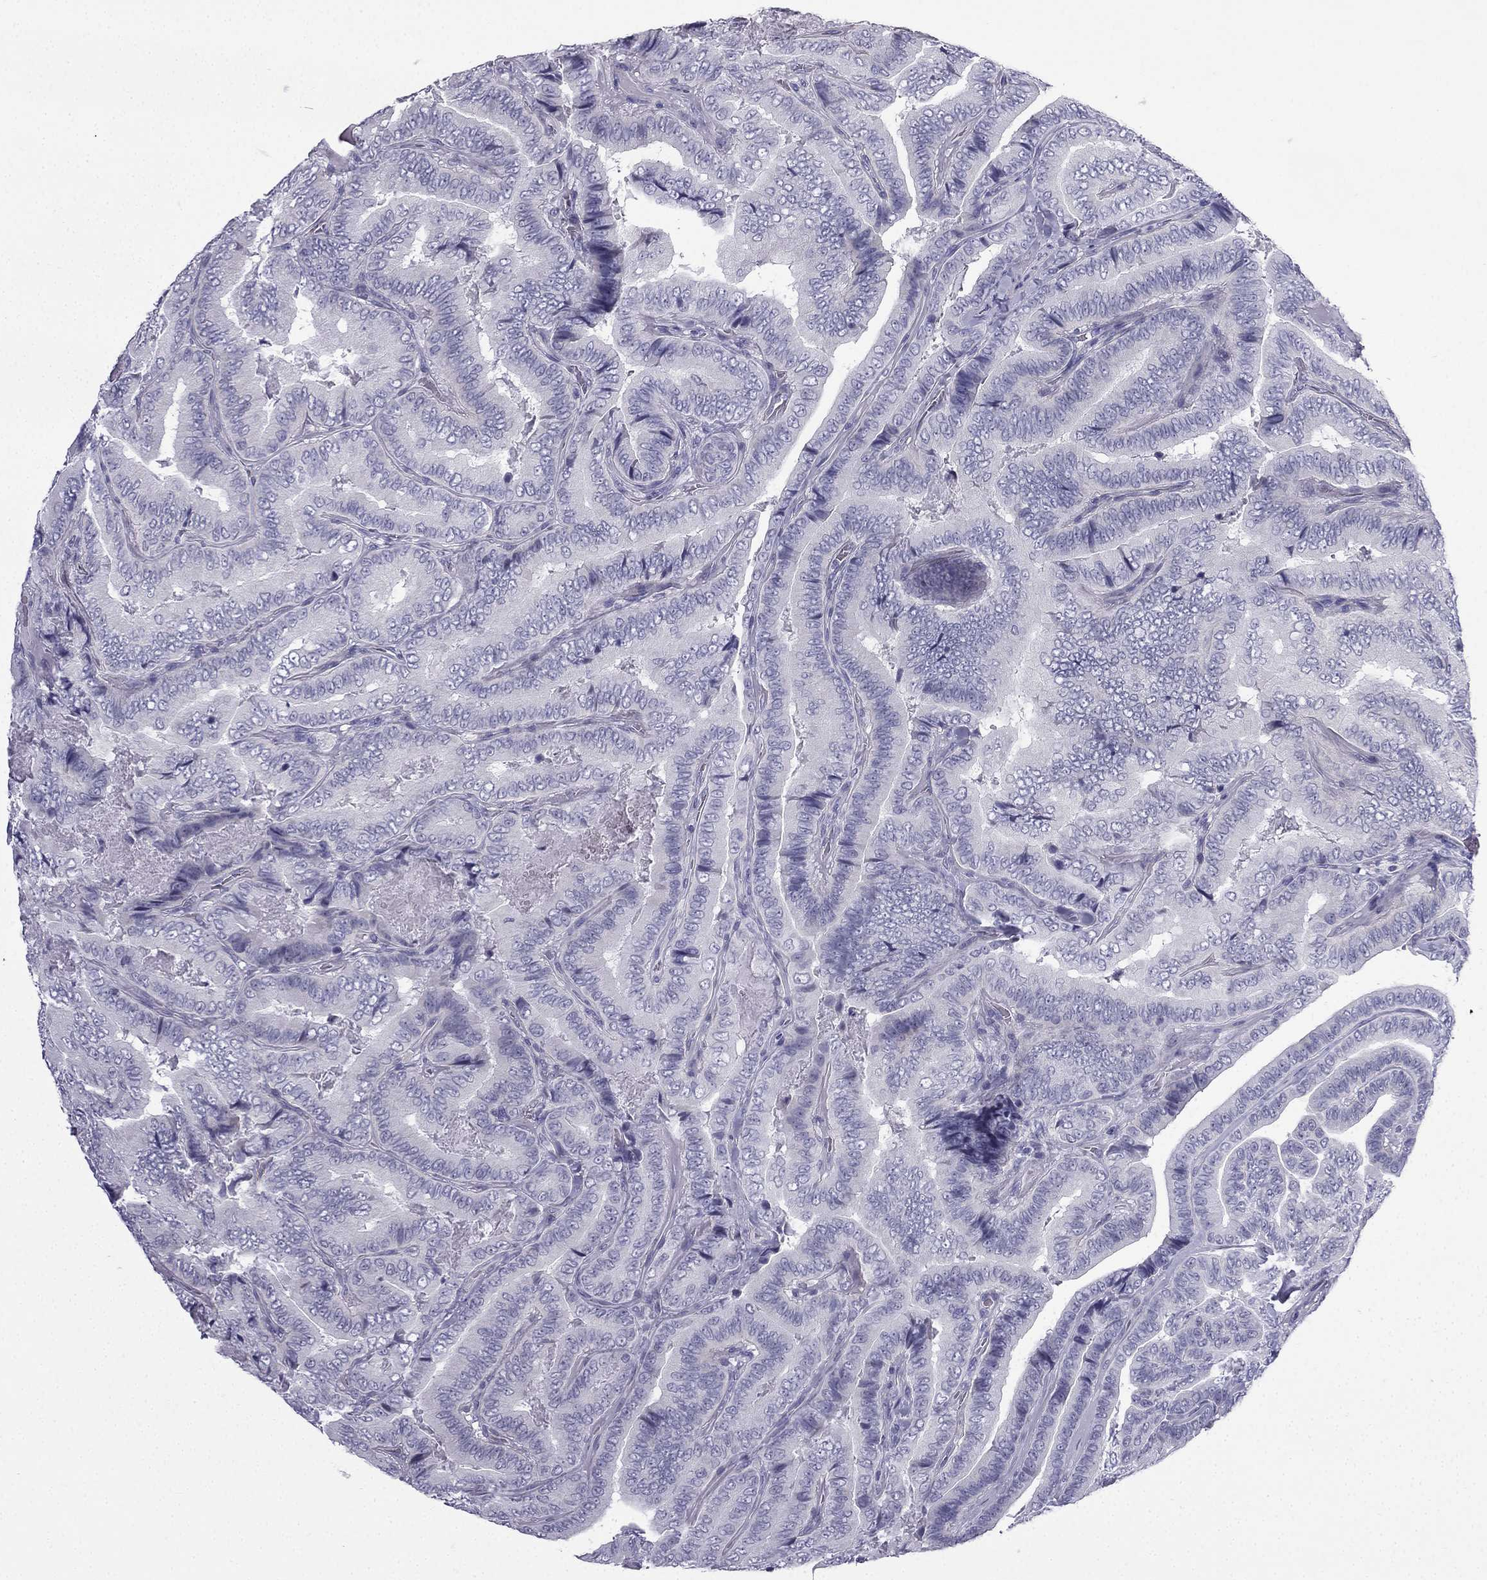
{"staining": {"intensity": "negative", "quantity": "none", "location": "none"}, "tissue": "thyroid cancer", "cell_type": "Tumor cells", "image_type": "cancer", "snomed": [{"axis": "morphology", "description": "Papillary adenocarcinoma, NOS"}, {"axis": "topography", "description": "Thyroid gland"}], "caption": "Immunohistochemistry (IHC) of human papillary adenocarcinoma (thyroid) shows no staining in tumor cells.", "gene": "CFAP53", "patient": {"sex": "male", "age": 61}}